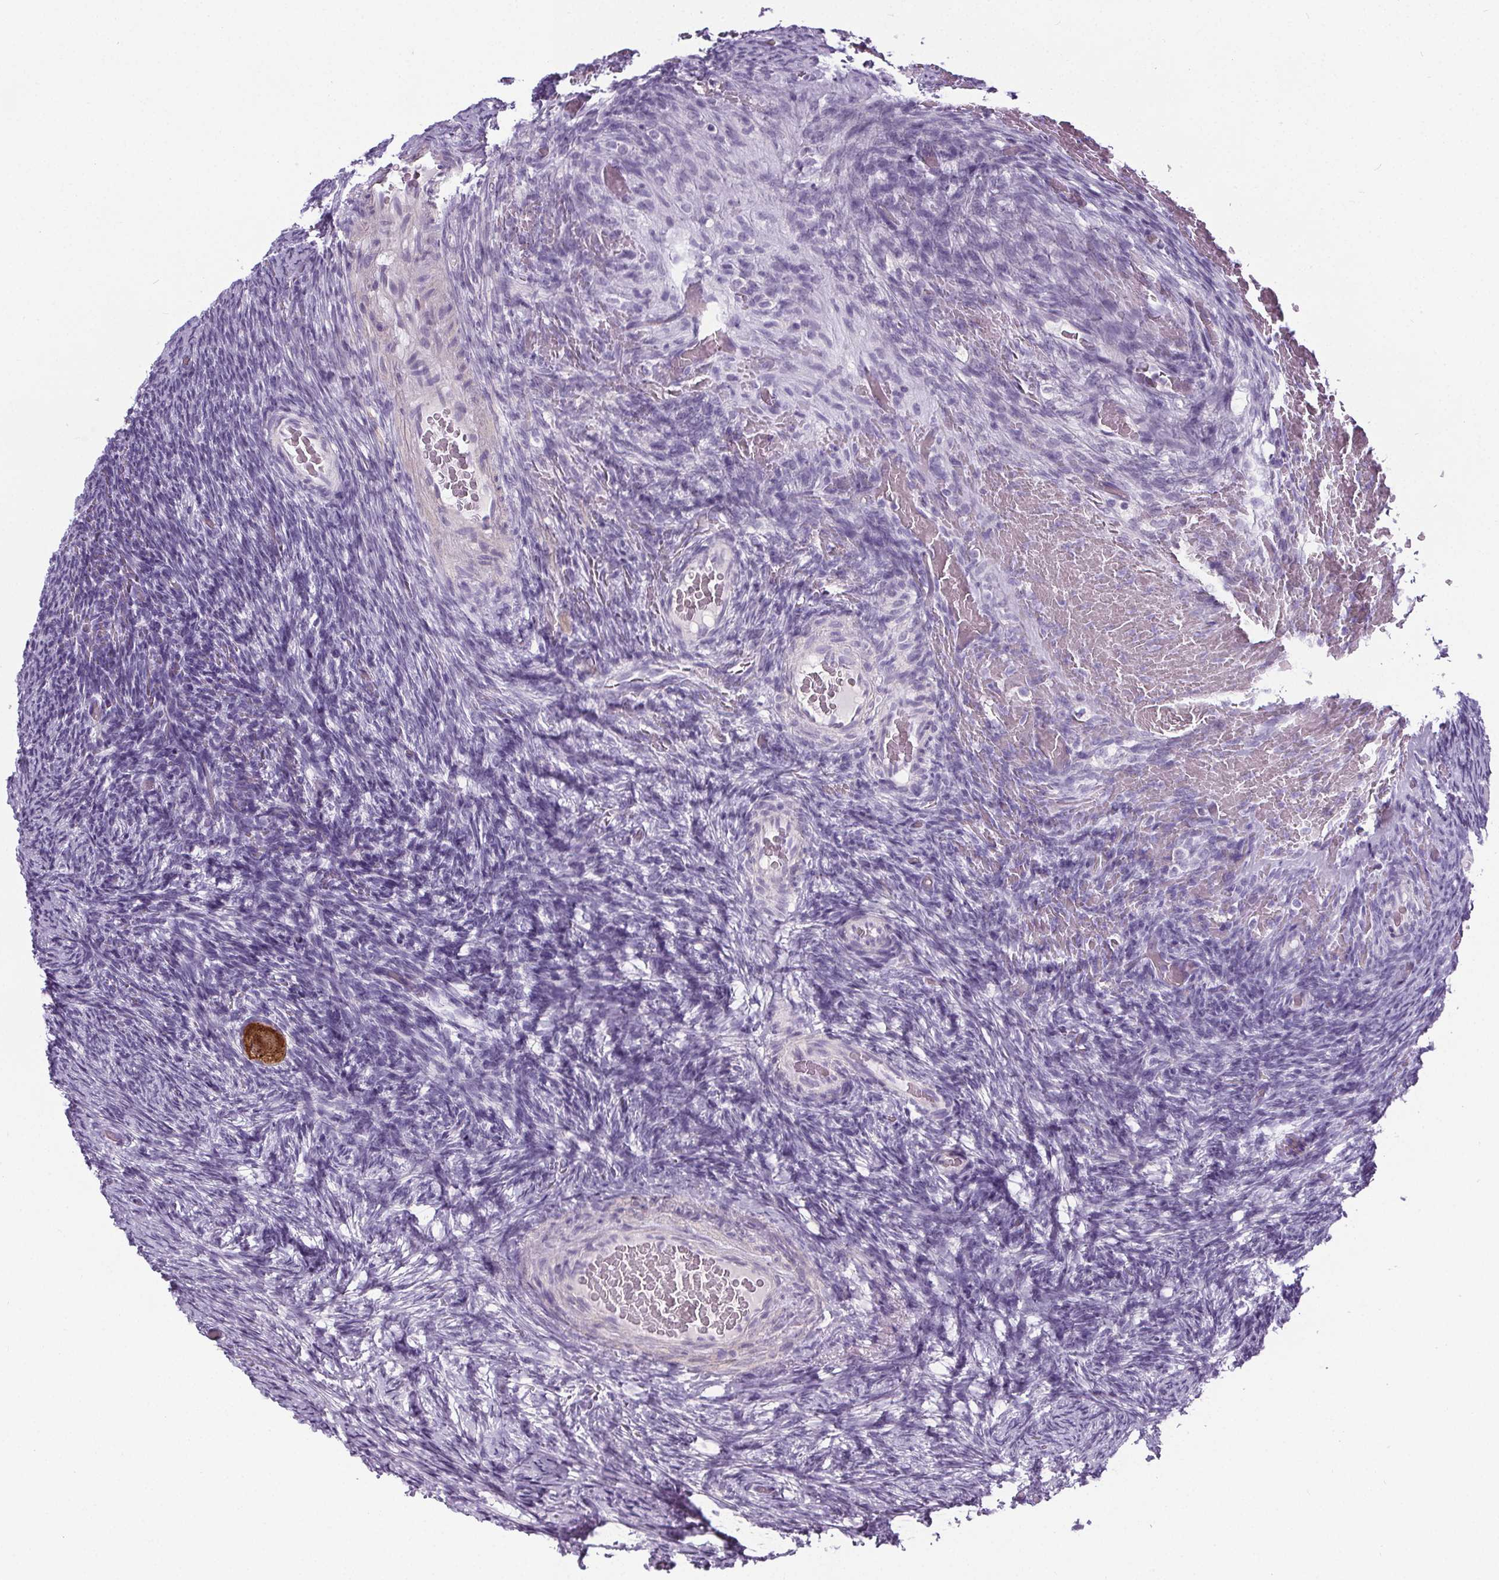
{"staining": {"intensity": "strong", "quantity": ">75%", "location": "cytoplasmic/membranous"}, "tissue": "ovary", "cell_type": "Follicle cells", "image_type": "normal", "snomed": [{"axis": "morphology", "description": "Normal tissue, NOS"}, {"axis": "topography", "description": "Ovary"}], "caption": "Ovary stained with a protein marker reveals strong staining in follicle cells.", "gene": "ELAVL2", "patient": {"sex": "female", "age": 34}}